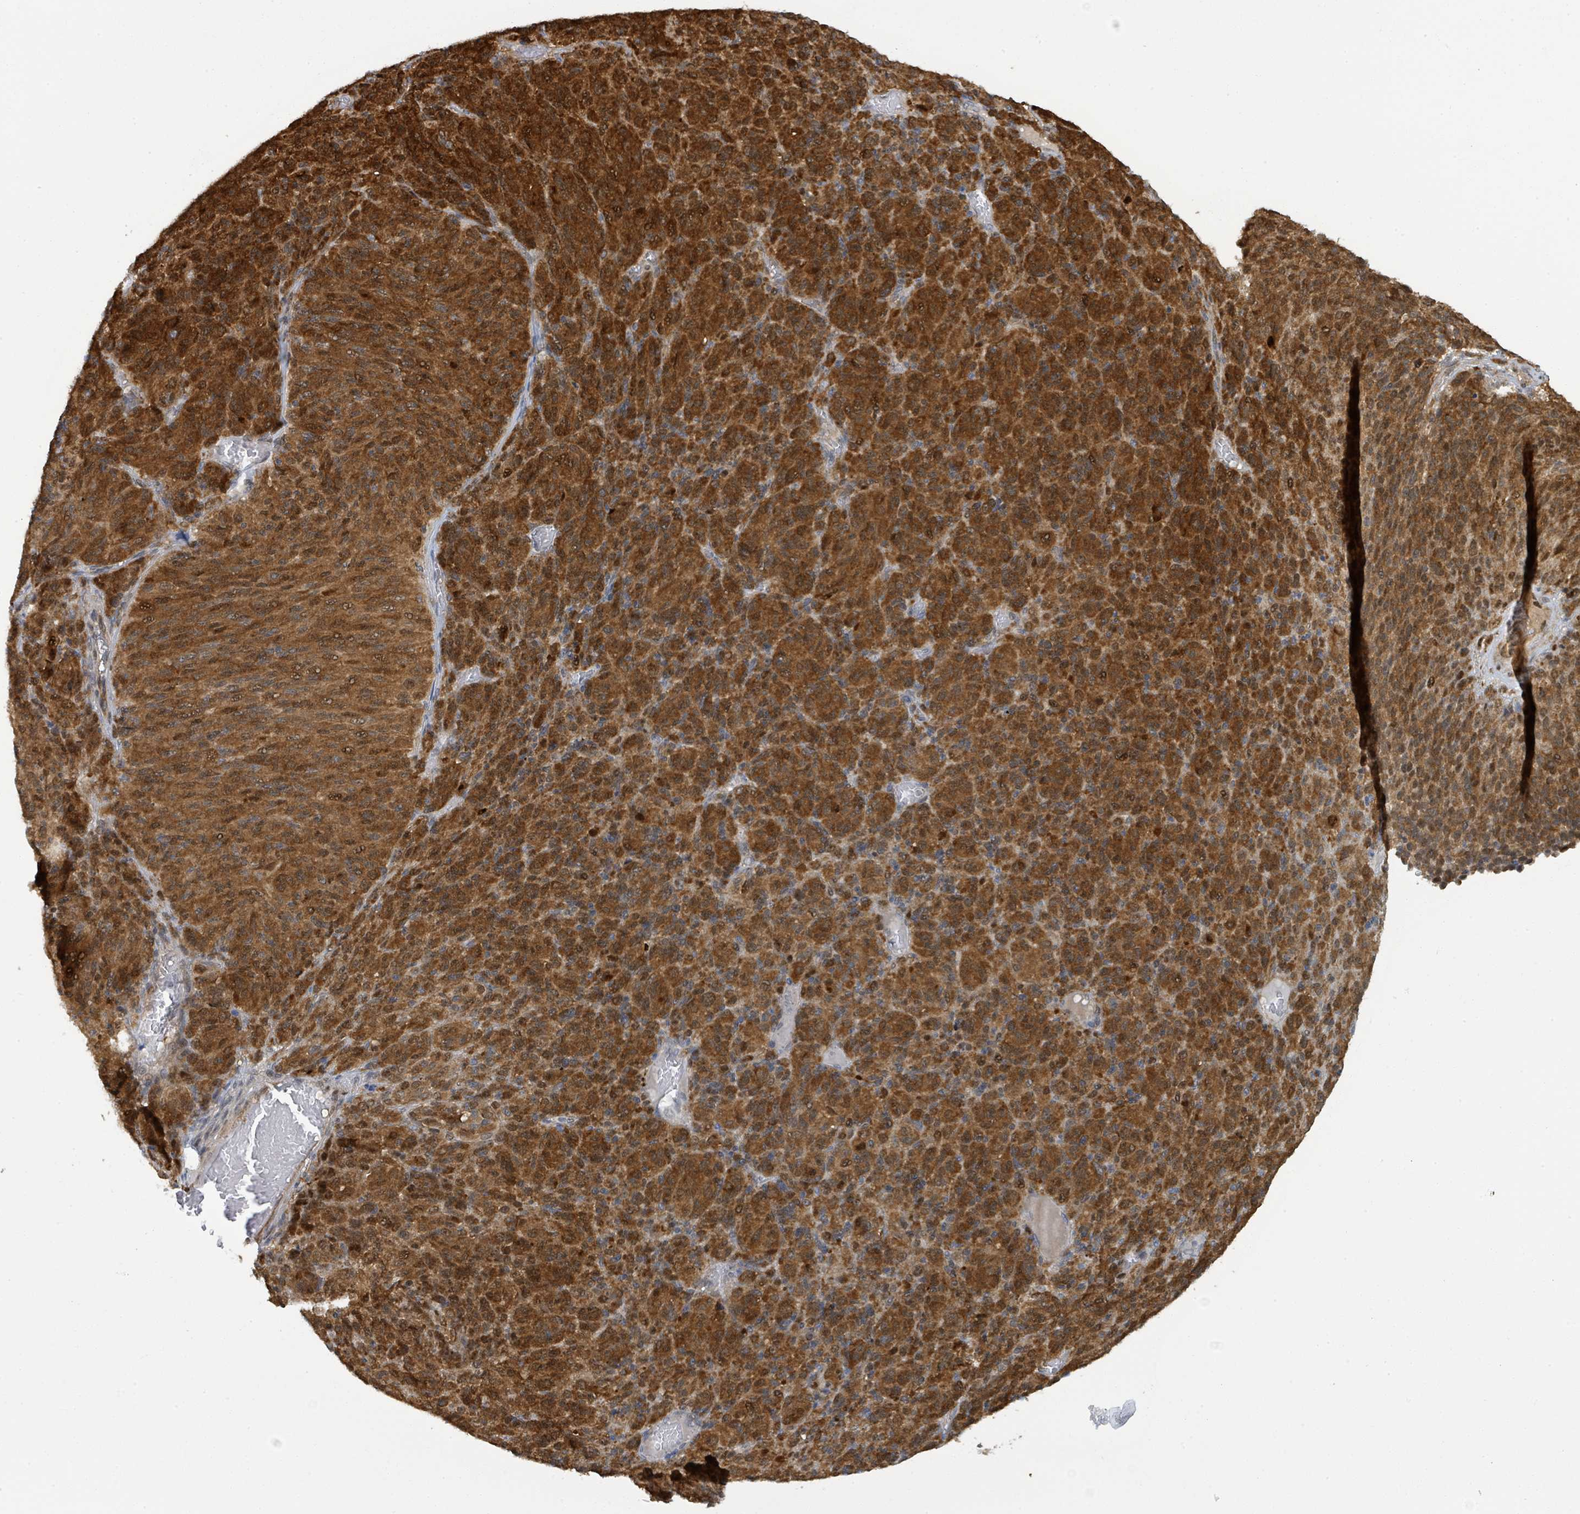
{"staining": {"intensity": "strong", "quantity": ">75%", "location": "cytoplasmic/membranous,nuclear"}, "tissue": "melanoma", "cell_type": "Tumor cells", "image_type": "cancer", "snomed": [{"axis": "morphology", "description": "Malignant melanoma, Metastatic site"}, {"axis": "topography", "description": "Brain"}], "caption": "An immunohistochemistry (IHC) photomicrograph of neoplastic tissue is shown. Protein staining in brown labels strong cytoplasmic/membranous and nuclear positivity in malignant melanoma (metastatic site) within tumor cells.", "gene": "PSMB7", "patient": {"sex": "female", "age": 56}}